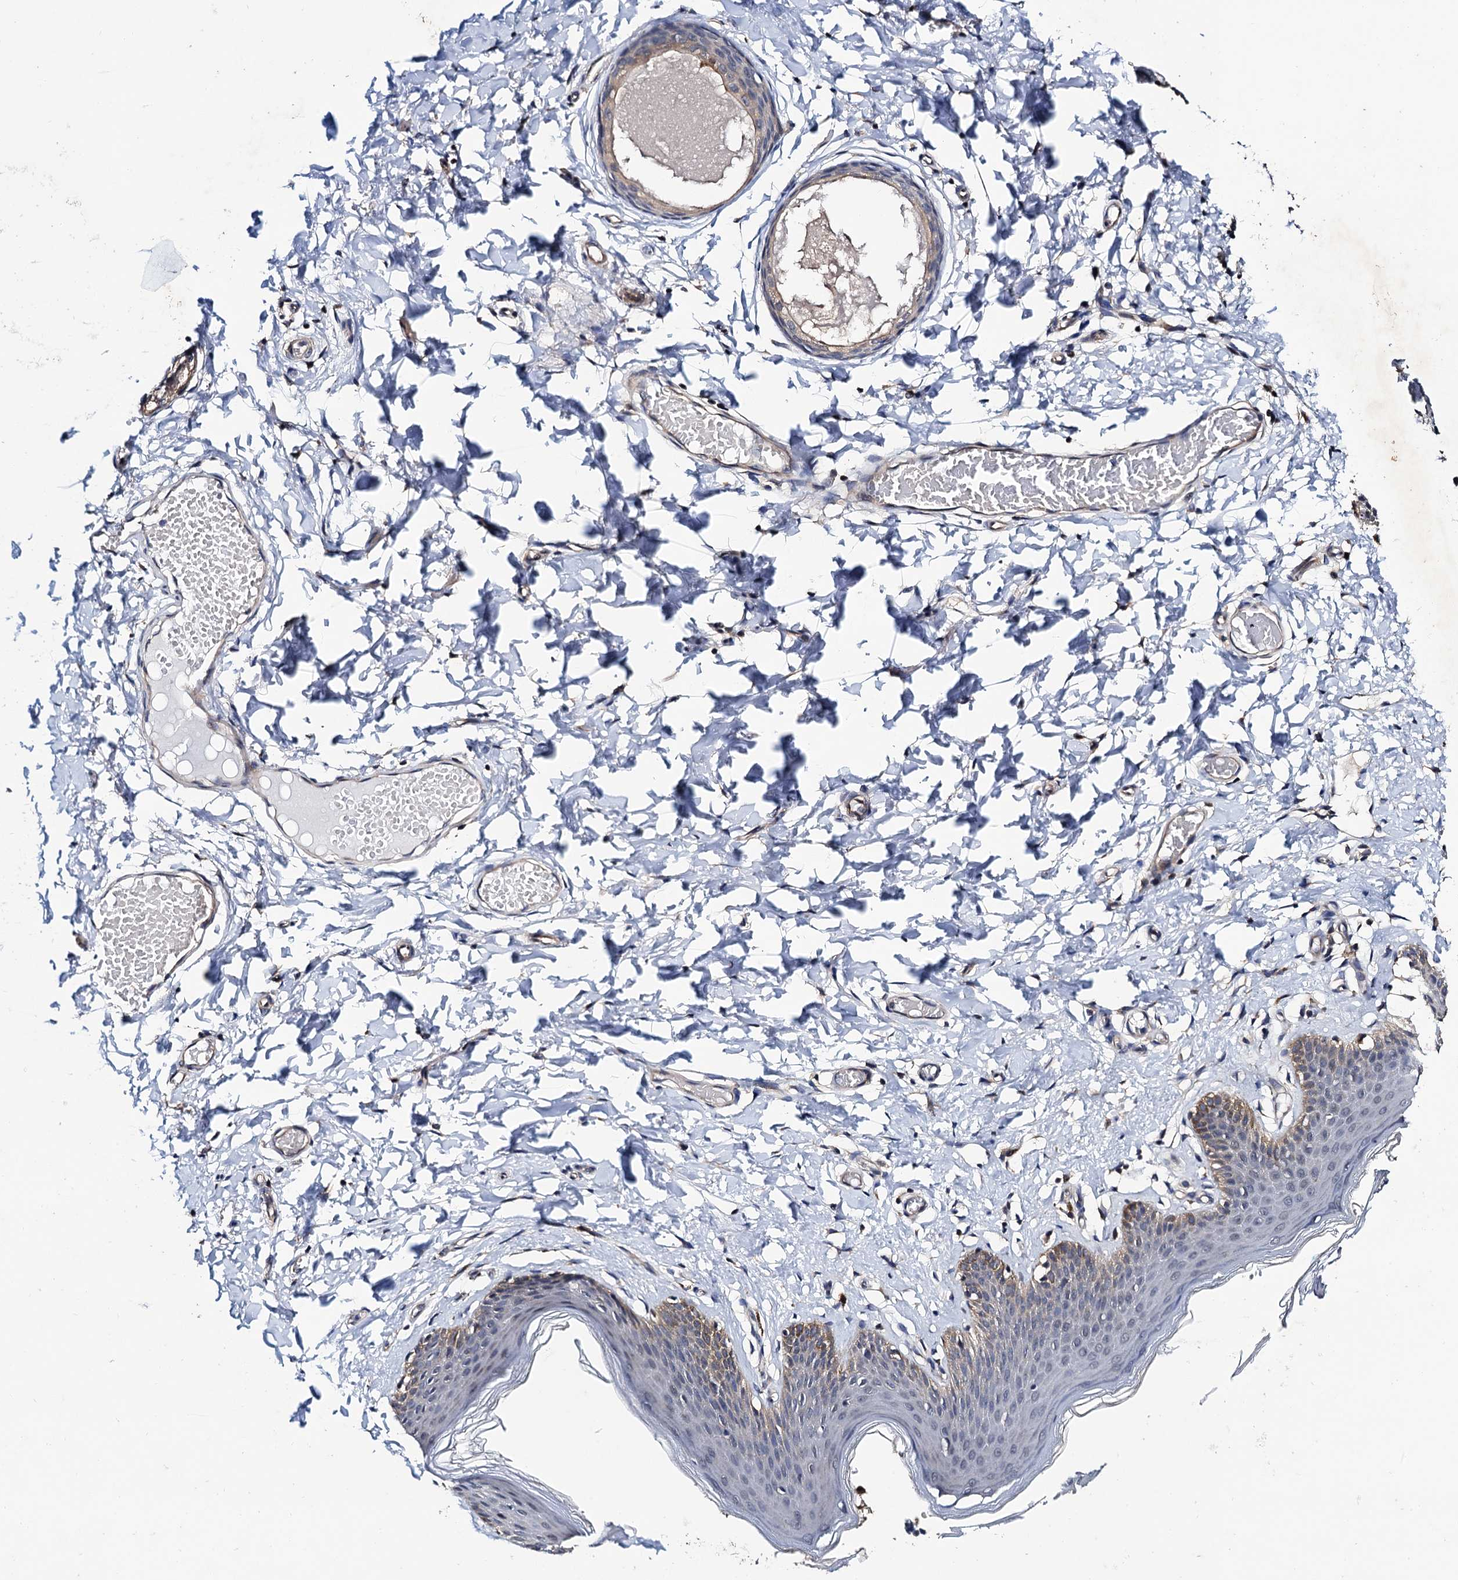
{"staining": {"intensity": "moderate", "quantity": "25%-75%", "location": "cytoplasmic/membranous"}, "tissue": "skin", "cell_type": "Epidermal cells", "image_type": "normal", "snomed": [{"axis": "morphology", "description": "Normal tissue, NOS"}, {"axis": "topography", "description": "Vulva"}], "caption": "This is an image of immunohistochemistry staining of unremarkable skin, which shows moderate staining in the cytoplasmic/membranous of epidermal cells.", "gene": "NAA16", "patient": {"sex": "female", "age": 66}}